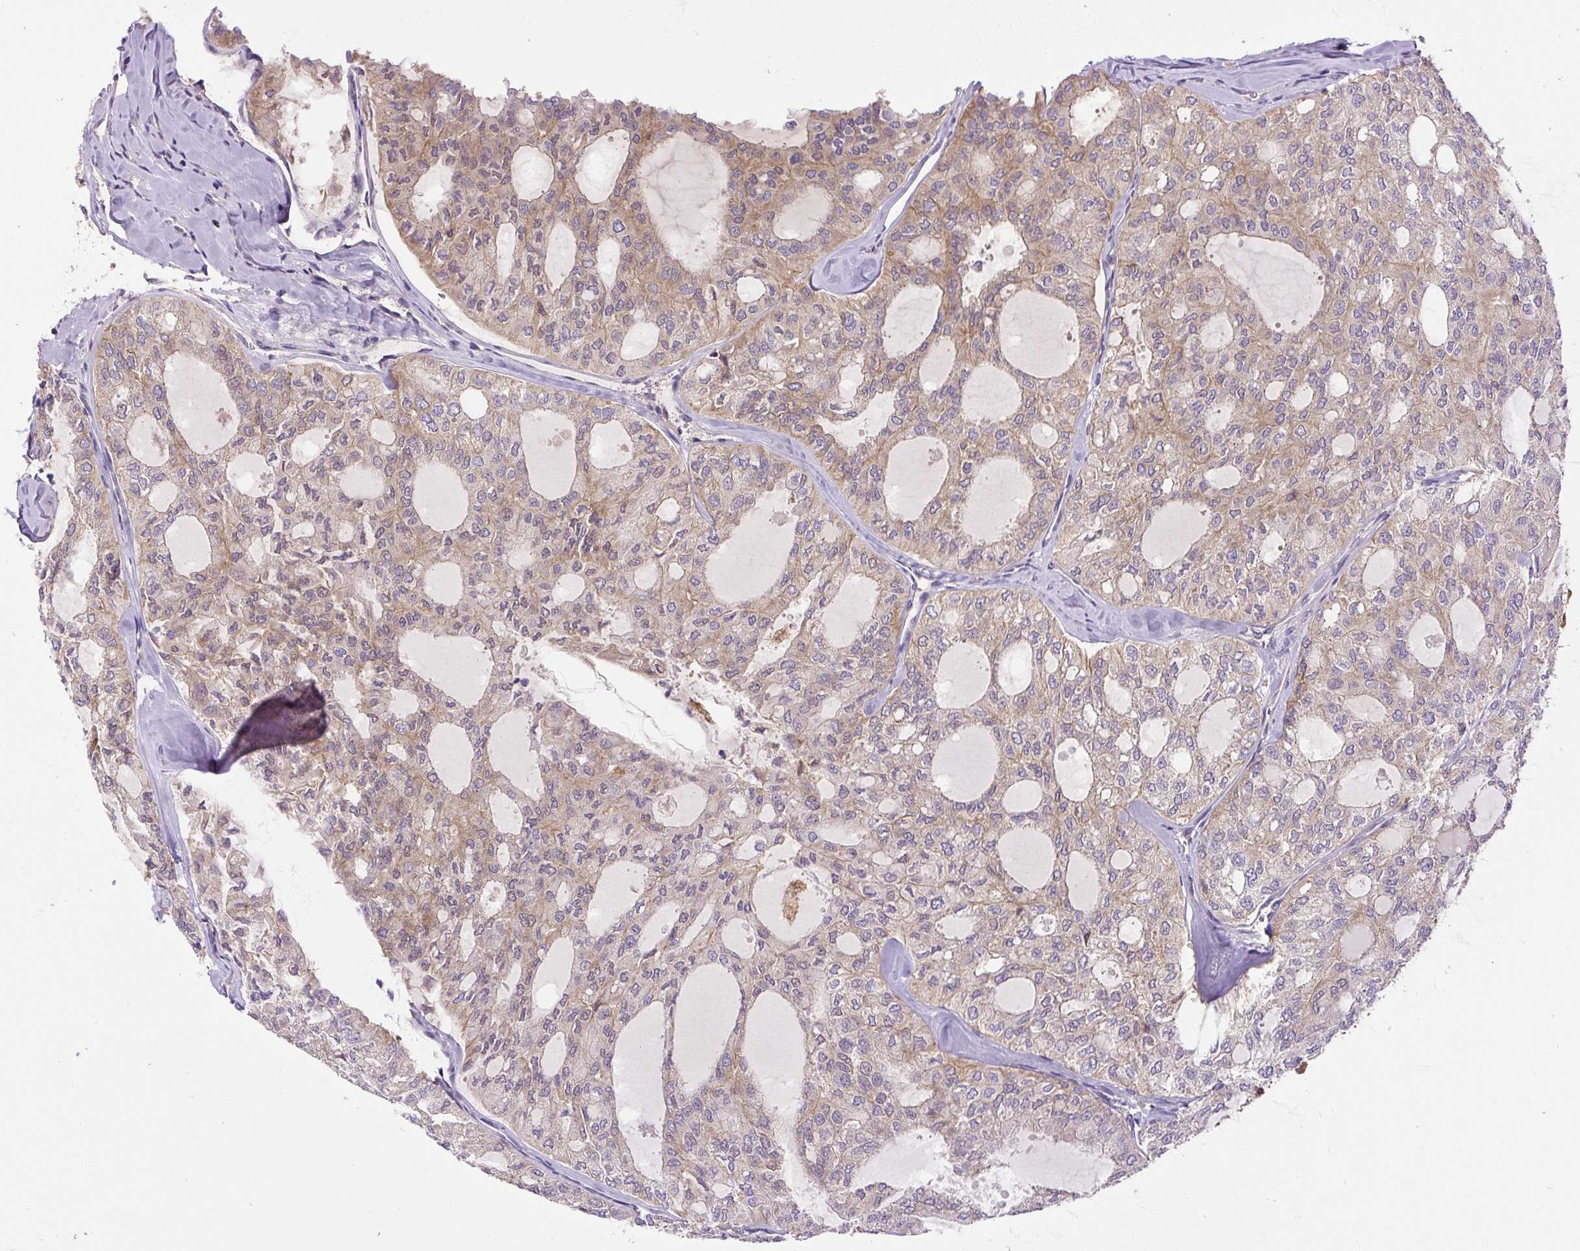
{"staining": {"intensity": "weak", "quantity": ">75%", "location": "cytoplasmic/membranous"}, "tissue": "thyroid cancer", "cell_type": "Tumor cells", "image_type": "cancer", "snomed": [{"axis": "morphology", "description": "Follicular adenoma carcinoma, NOS"}, {"axis": "topography", "description": "Thyroid gland"}], "caption": "Weak cytoplasmic/membranous staining for a protein is present in about >75% of tumor cells of thyroid cancer (follicular adenoma carcinoma) using immunohistochemistry (IHC).", "gene": "CCDC28A", "patient": {"sex": "male", "age": 75}}